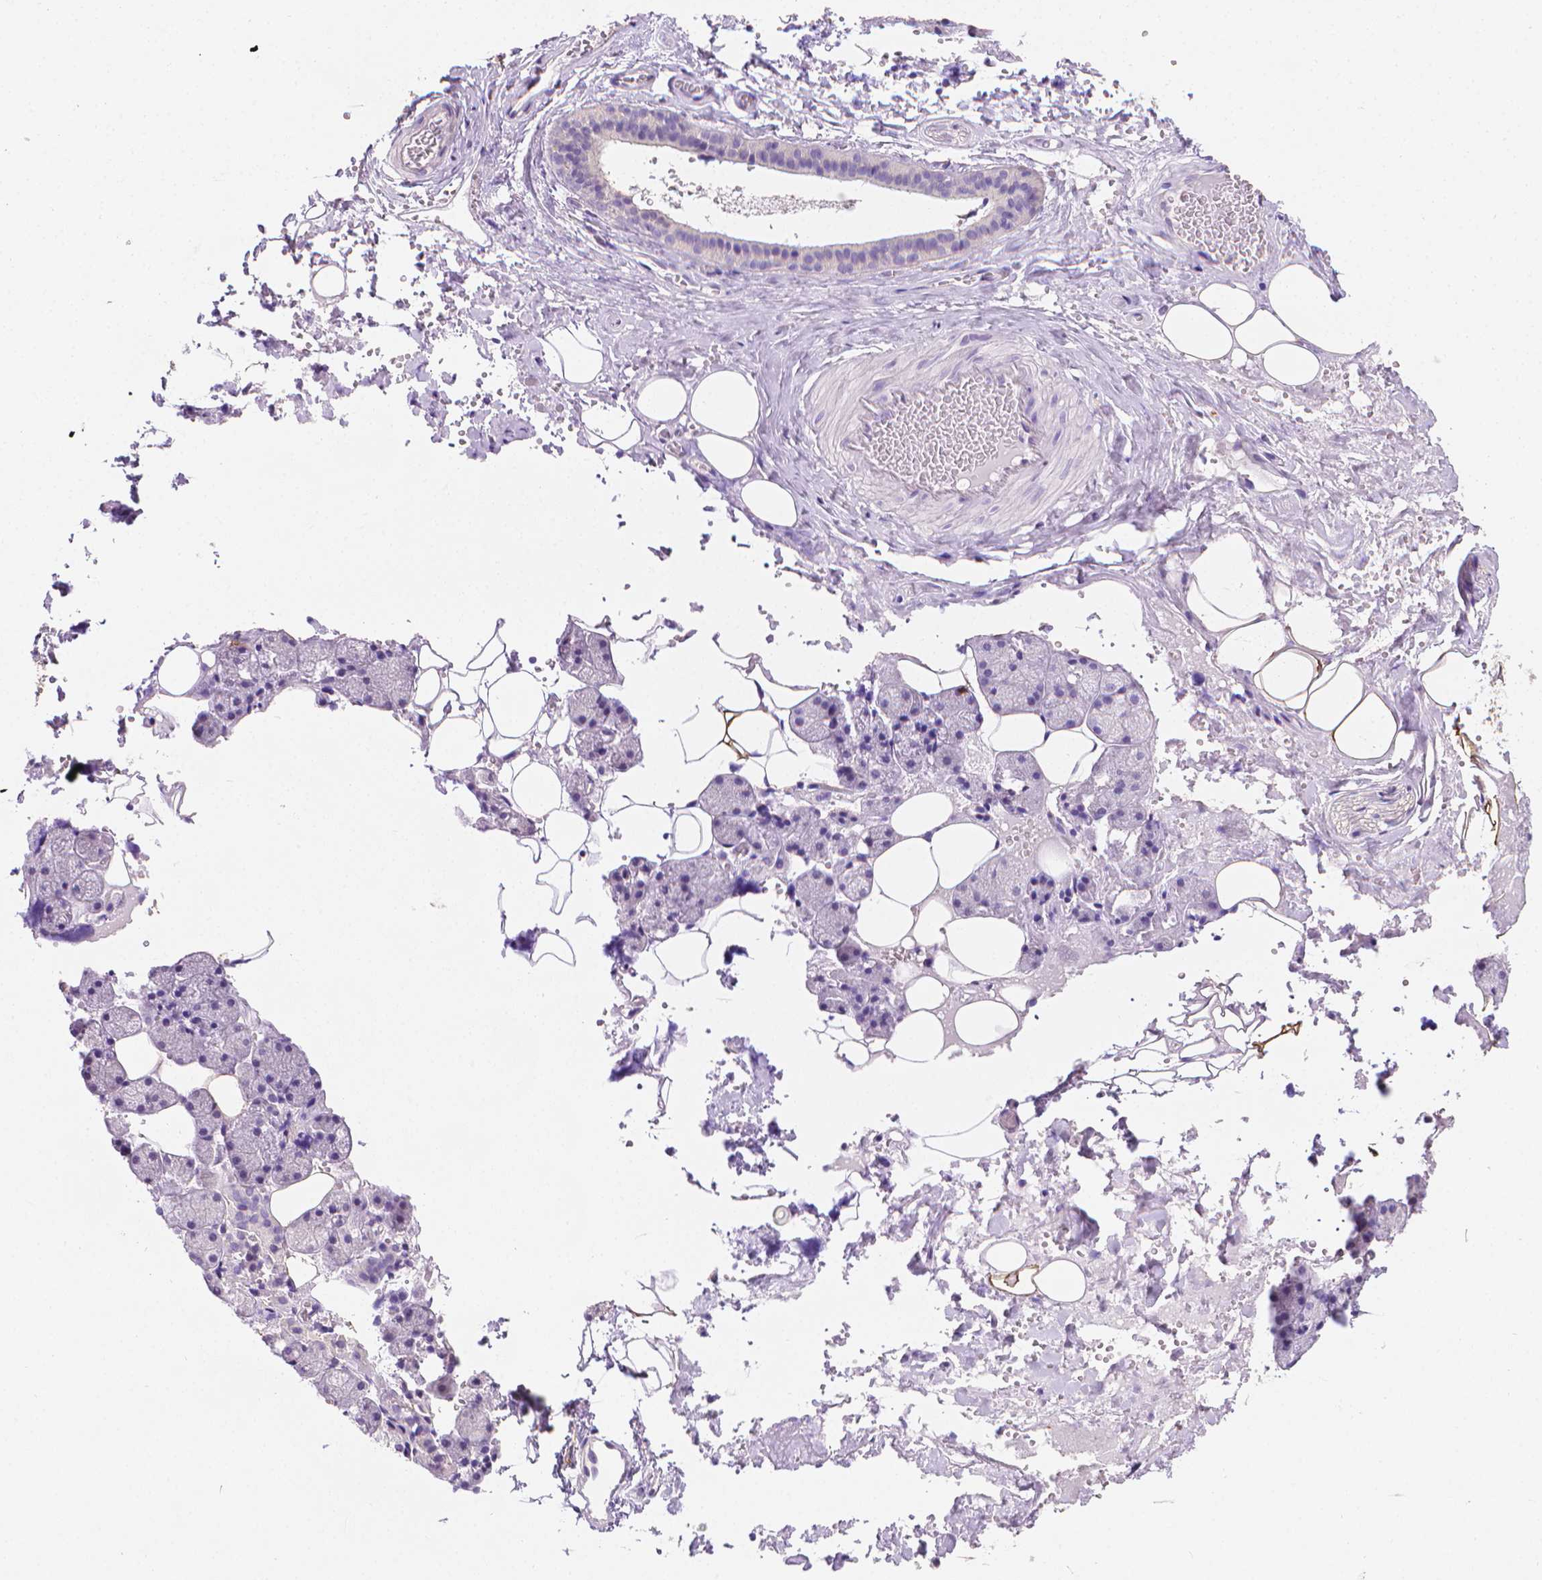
{"staining": {"intensity": "negative", "quantity": "none", "location": "none"}, "tissue": "salivary gland", "cell_type": "Glandular cells", "image_type": "normal", "snomed": [{"axis": "morphology", "description": "Normal tissue, NOS"}, {"axis": "topography", "description": "Salivary gland"}], "caption": "An immunohistochemistry (IHC) micrograph of normal salivary gland is shown. There is no staining in glandular cells of salivary gland.", "gene": "FASN", "patient": {"sex": "male", "age": 38}}